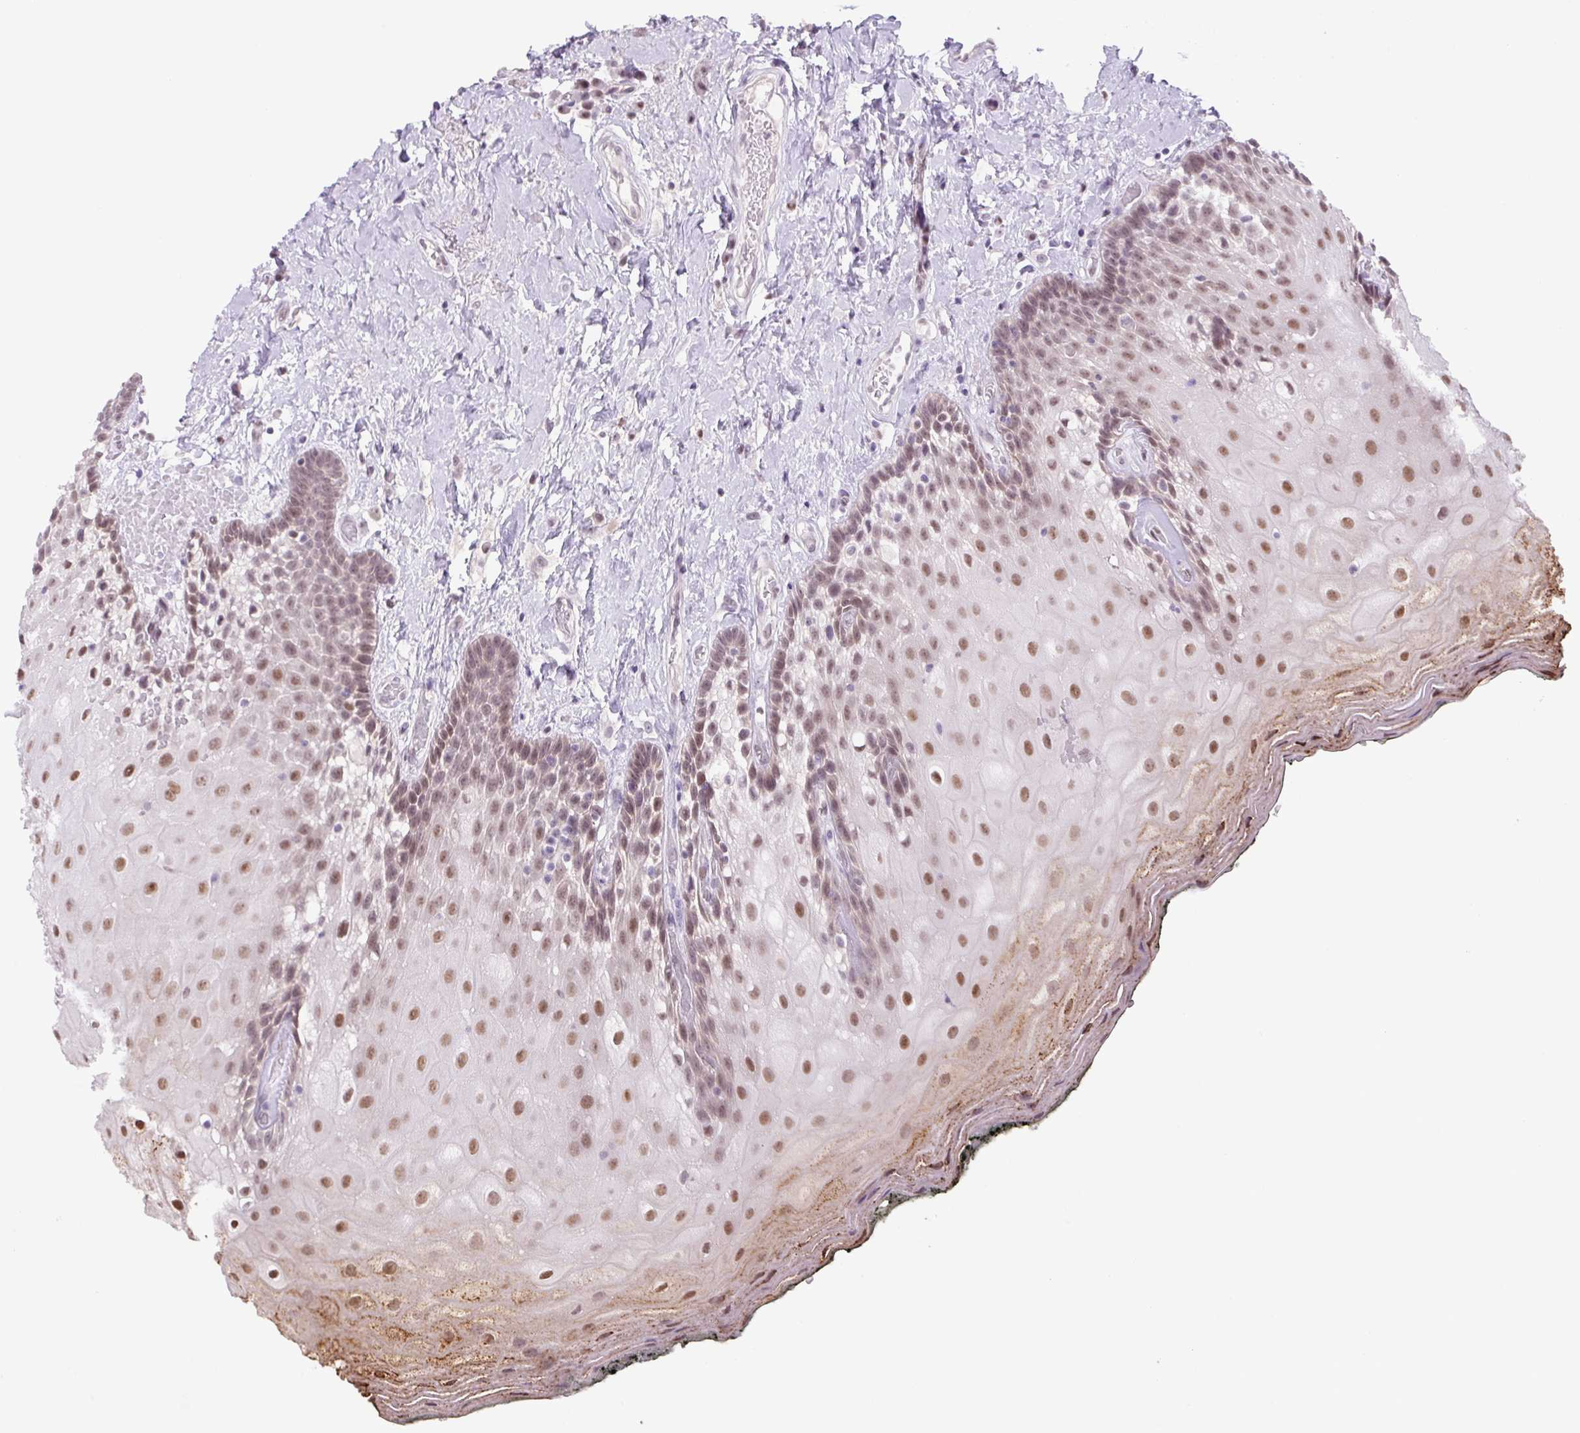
{"staining": {"intensity": "moderate", "quantity": "25%-75%", "location": "nuclear"}, "tissue": "oral mucosa", "cell_type": "Squamous epithelial cells", "image_type": "normal", "snomed": [{"axis": "morphology", "description": "Normal tissue, NOS"}, {"axis": "morphology", "description": "Squamous cell carcinoma, NOS"}, {"axis": "topography", "description": "Oral tissue"}, {"axis": "topography", "description": "Head-Neck"}], "caption": "The image exhibits a brown stain indicating the presence of a protein in the nuclear of squamous epithelial cells in oral mucosa. (DAB (3,3'-diaminobenzidine) IHC, brown staining for protein, blue staining for nuclei).", "gene": "RYBP", "patient": {"sex": "male", "age": 64}}